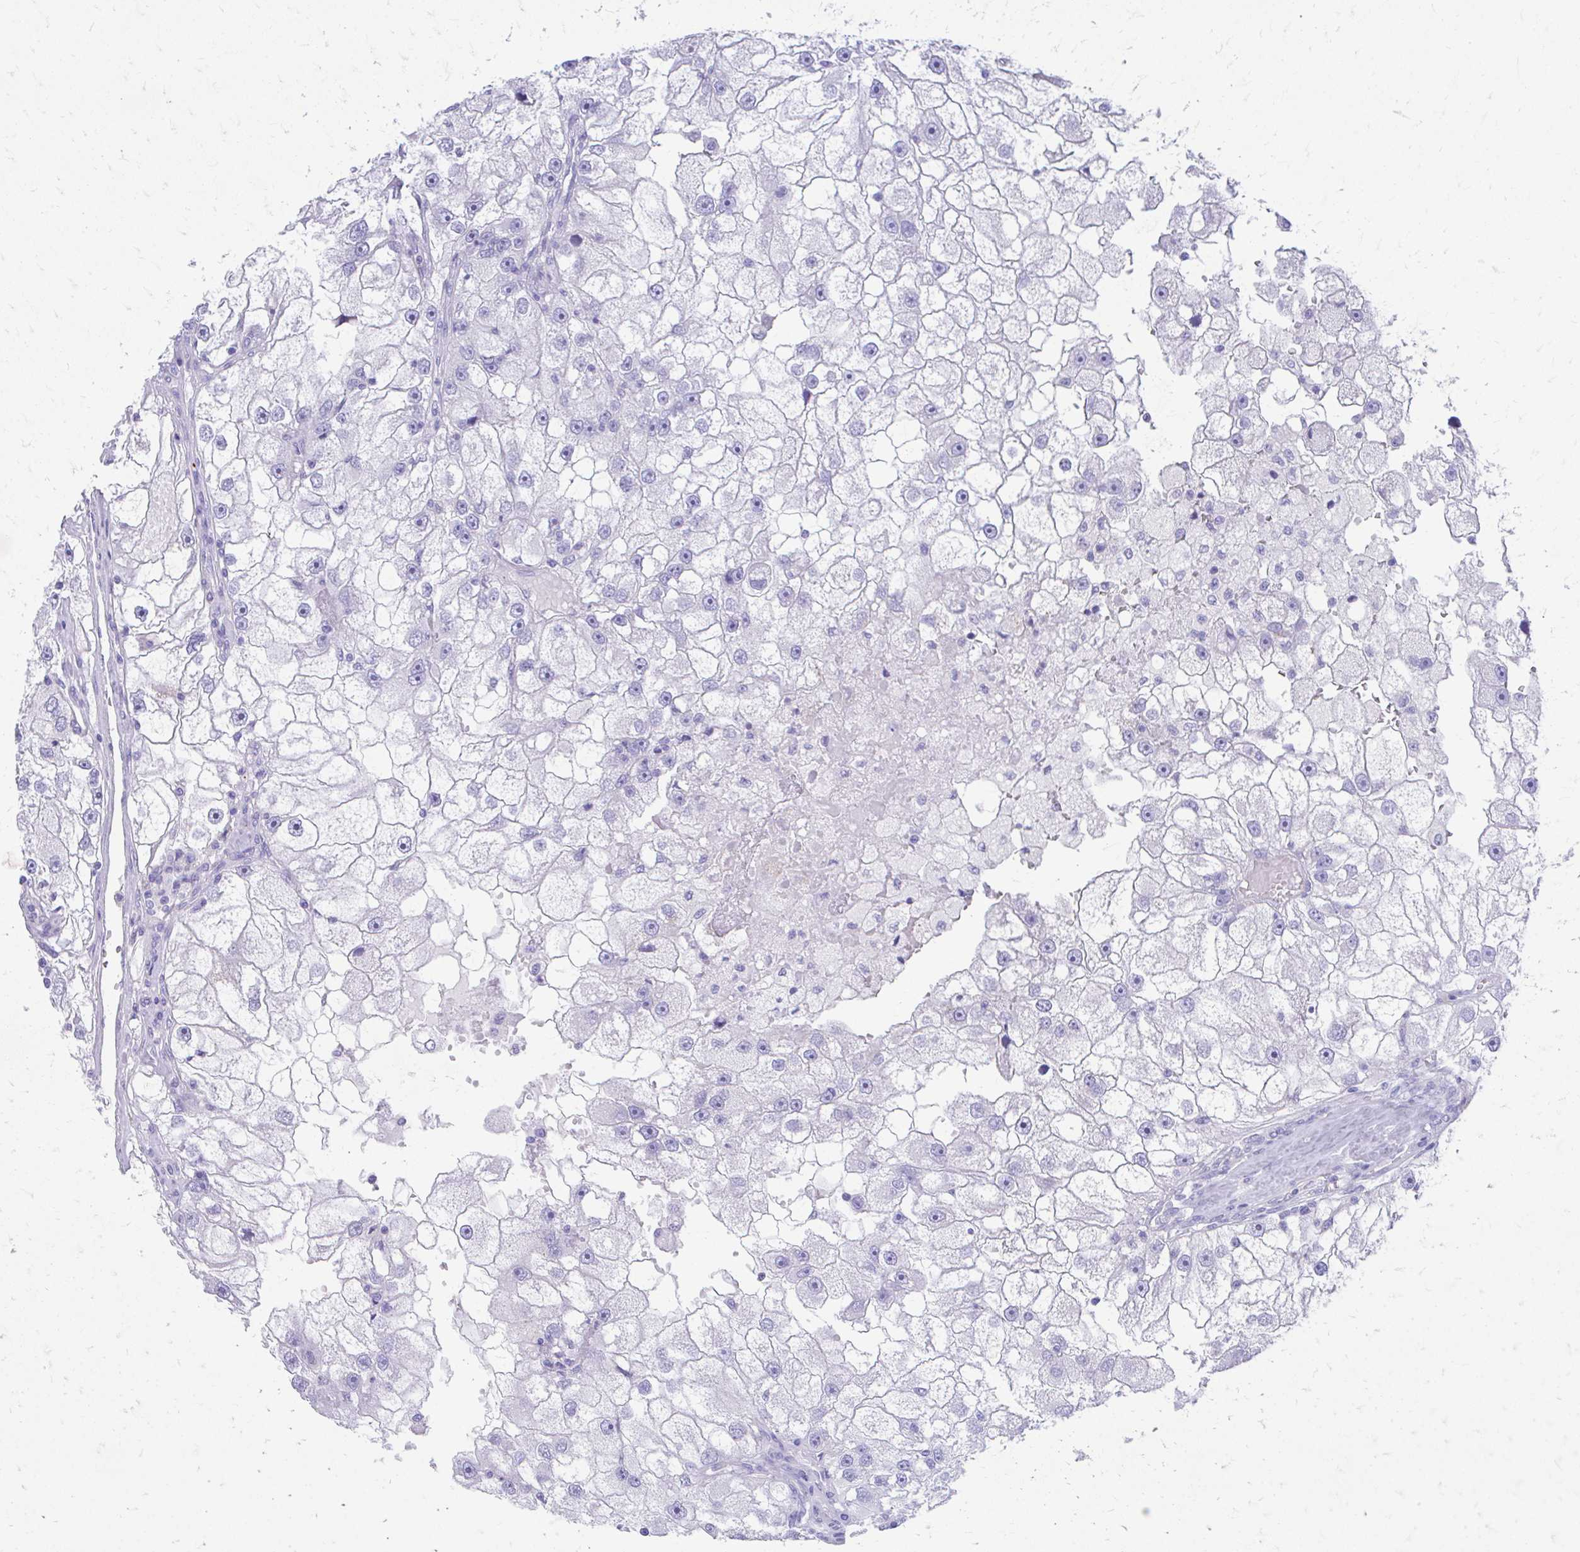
{"staining": {"intensity": "negative", "quantity": "none", "location": "none"}, "tissue": "renal cancer", "cell_type": "Tumor cells", "image_type": "cancer", "snomed": [{"axis": "morphology", "description": "Adenocarcinoma, NOS"}, {"axis": "topography", "description": "Kidney"}], "caption": "There is no significant positivity in tumor cells of adenocarcinoma (renal). Brightfield microscopy of immunohistochemistry (IHC) stained with DAB (brown) and hematoxylin (blue), captured at high magnification.", "gene": "KRIT1", "patient": {"sex": "male", "age": 63}}